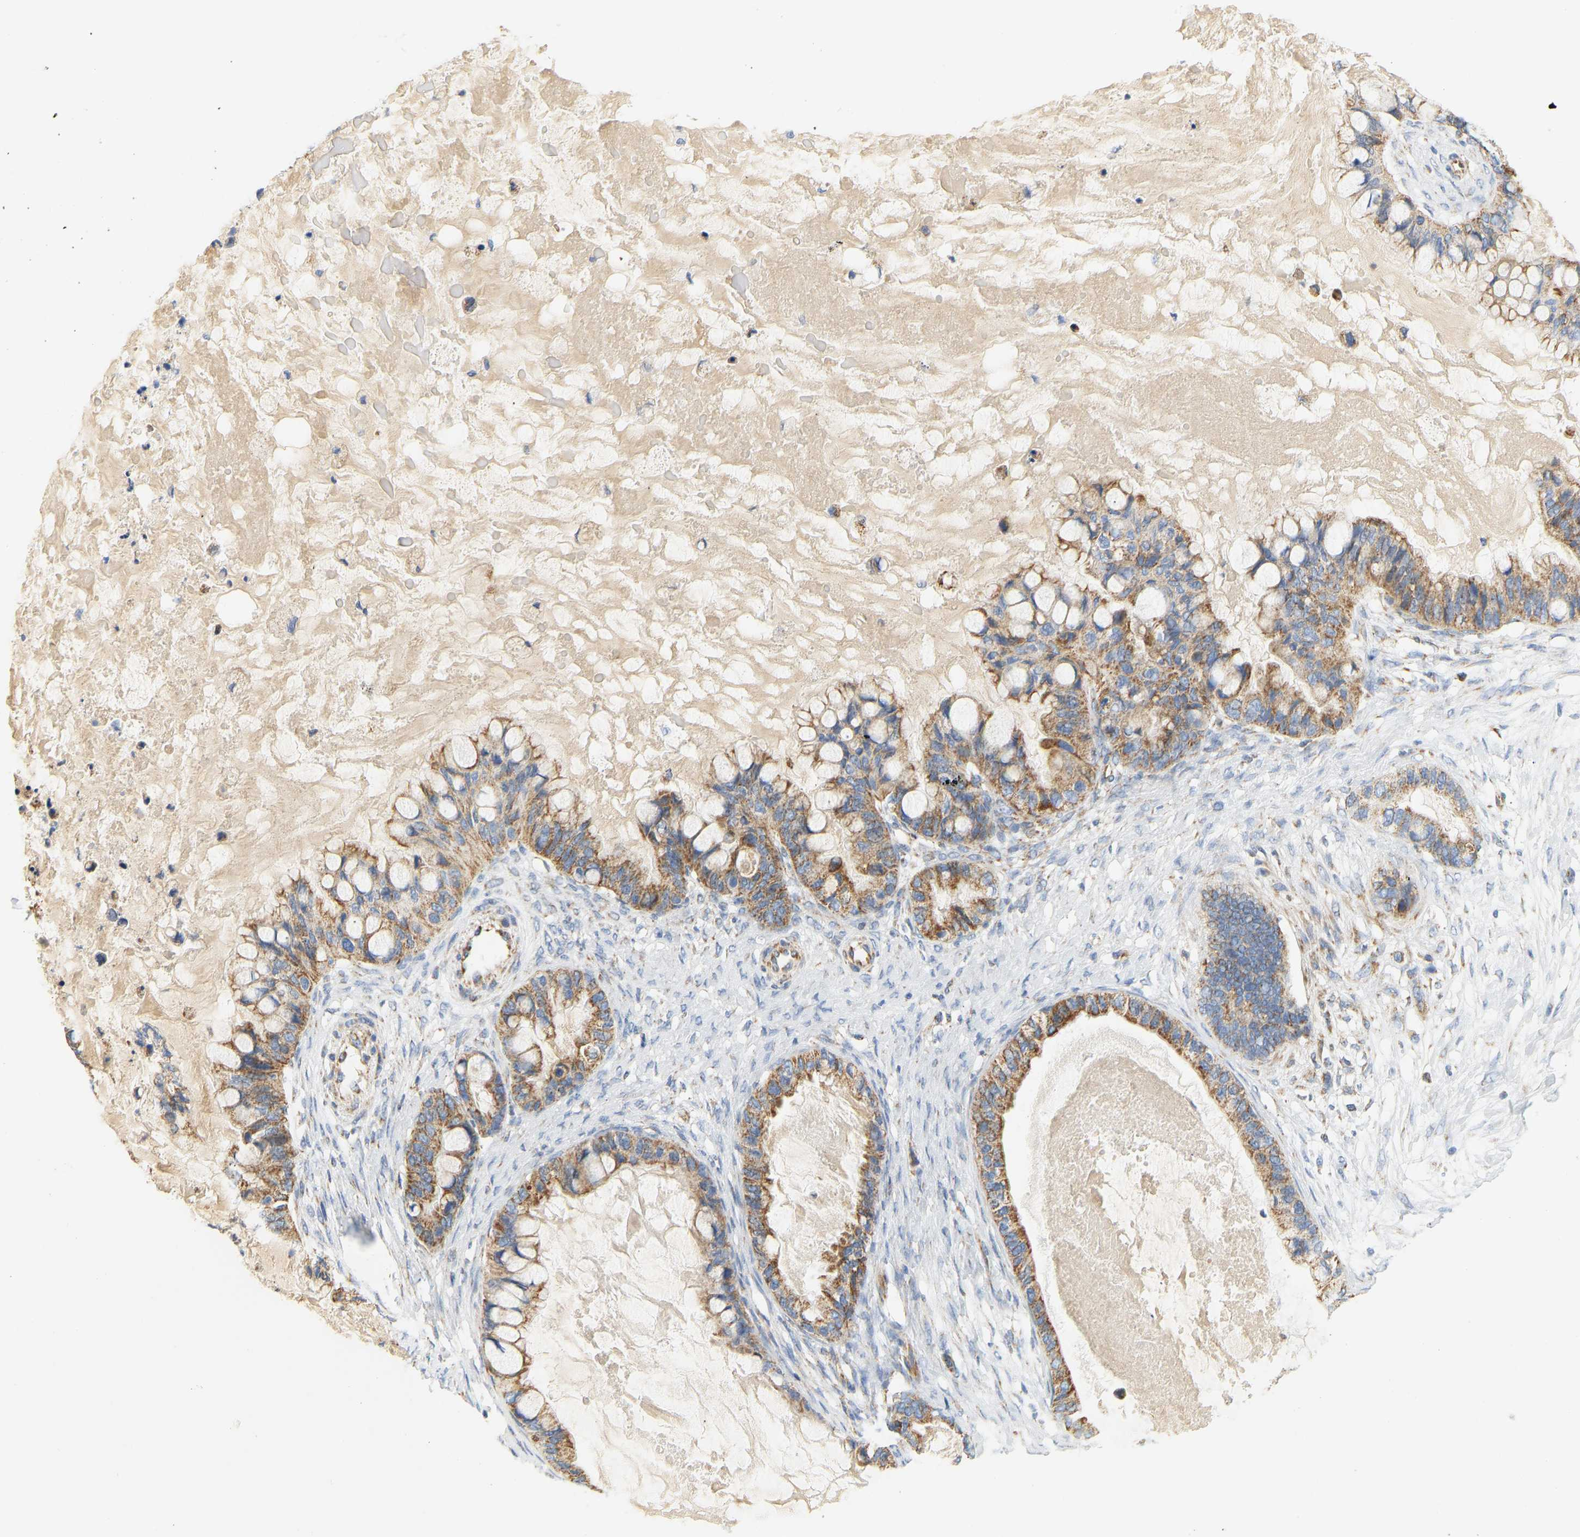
{"staining": {"intensity": "moderate", "quantity": ">75%", "location": "cytoplasmic/membranous"}, "tissue": "ovarian cancer", "cell_type": "Tumor cells", "image_type": "cancer", "snomed": [{"axis": "morphology", "description": "Cystadenocarcinoma, mucinous, NOS"}, {"axis": "topography", "description": "Ovary"}], "caption": "Protein staining of ovarian cancer tissue displays moderate cytoplasmic/membranous positivity in about >75% of tumor cells. The staining was performed using DAB to visualize the protein expression in brown, while the nuclei were stained in blue with hematoxylin (Magnification: 20x).", "gene": "GRPEL2", "patient": {"sex": "female", "age": 80}}